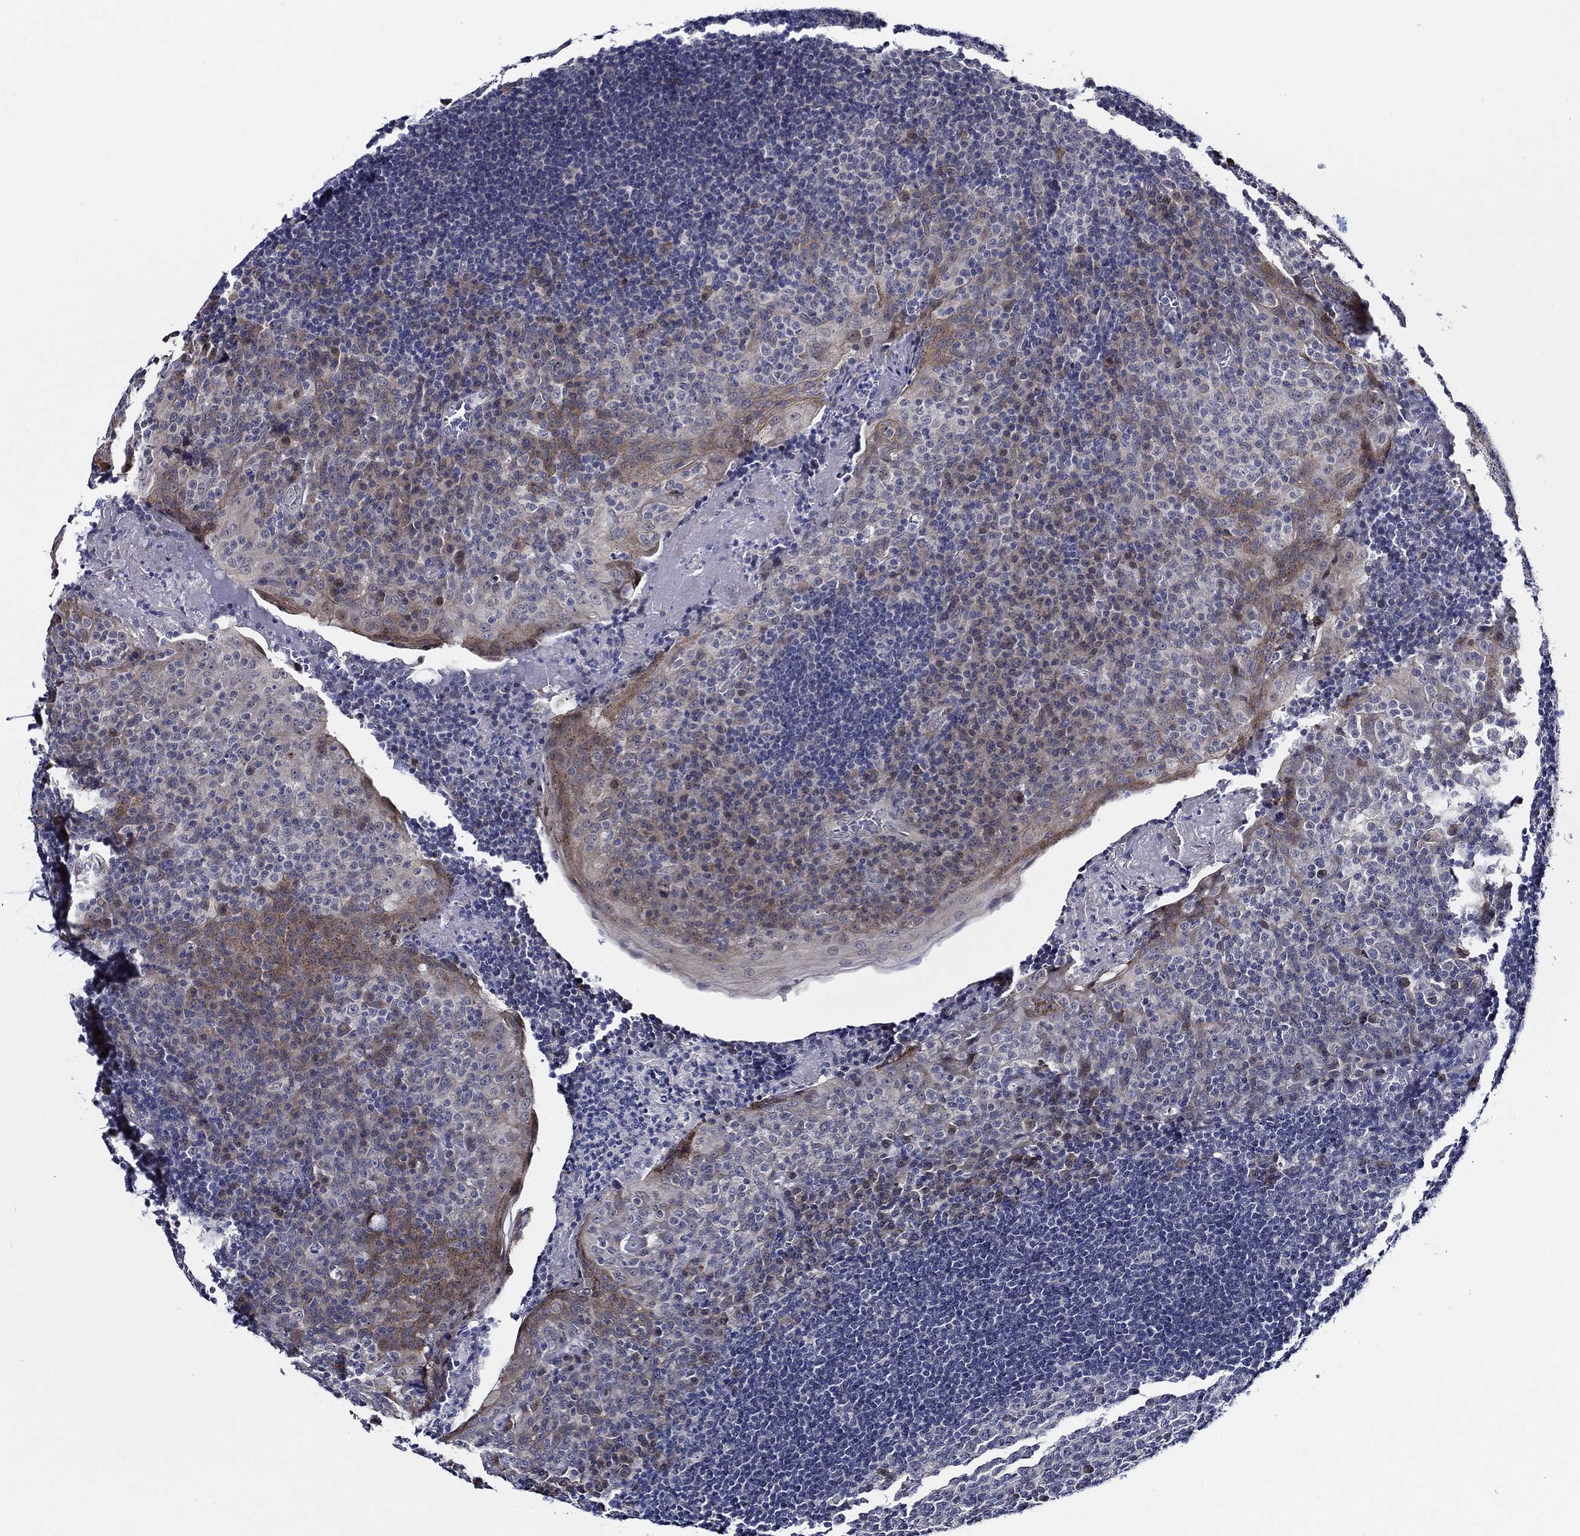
{"staining": {"intensity": "weak", "quantity": "<25%", "location": "cytoplasmic/membranous"}, "tissue": "tonsil", "cell_type": "Germinal center cells", "image_type": "normal", "snomed": [{"axis": "morphology", "description": "Normal tissue, NOS"}, {"axis": "topography", "description": "Tonsil"}], "caption": "Immunohistochemical staining of unremarkable tonsil demonstrates no significant expression in germinal center cells.", "gene": "C8orf48", "patient": {"sex": "female", "age": 12}}